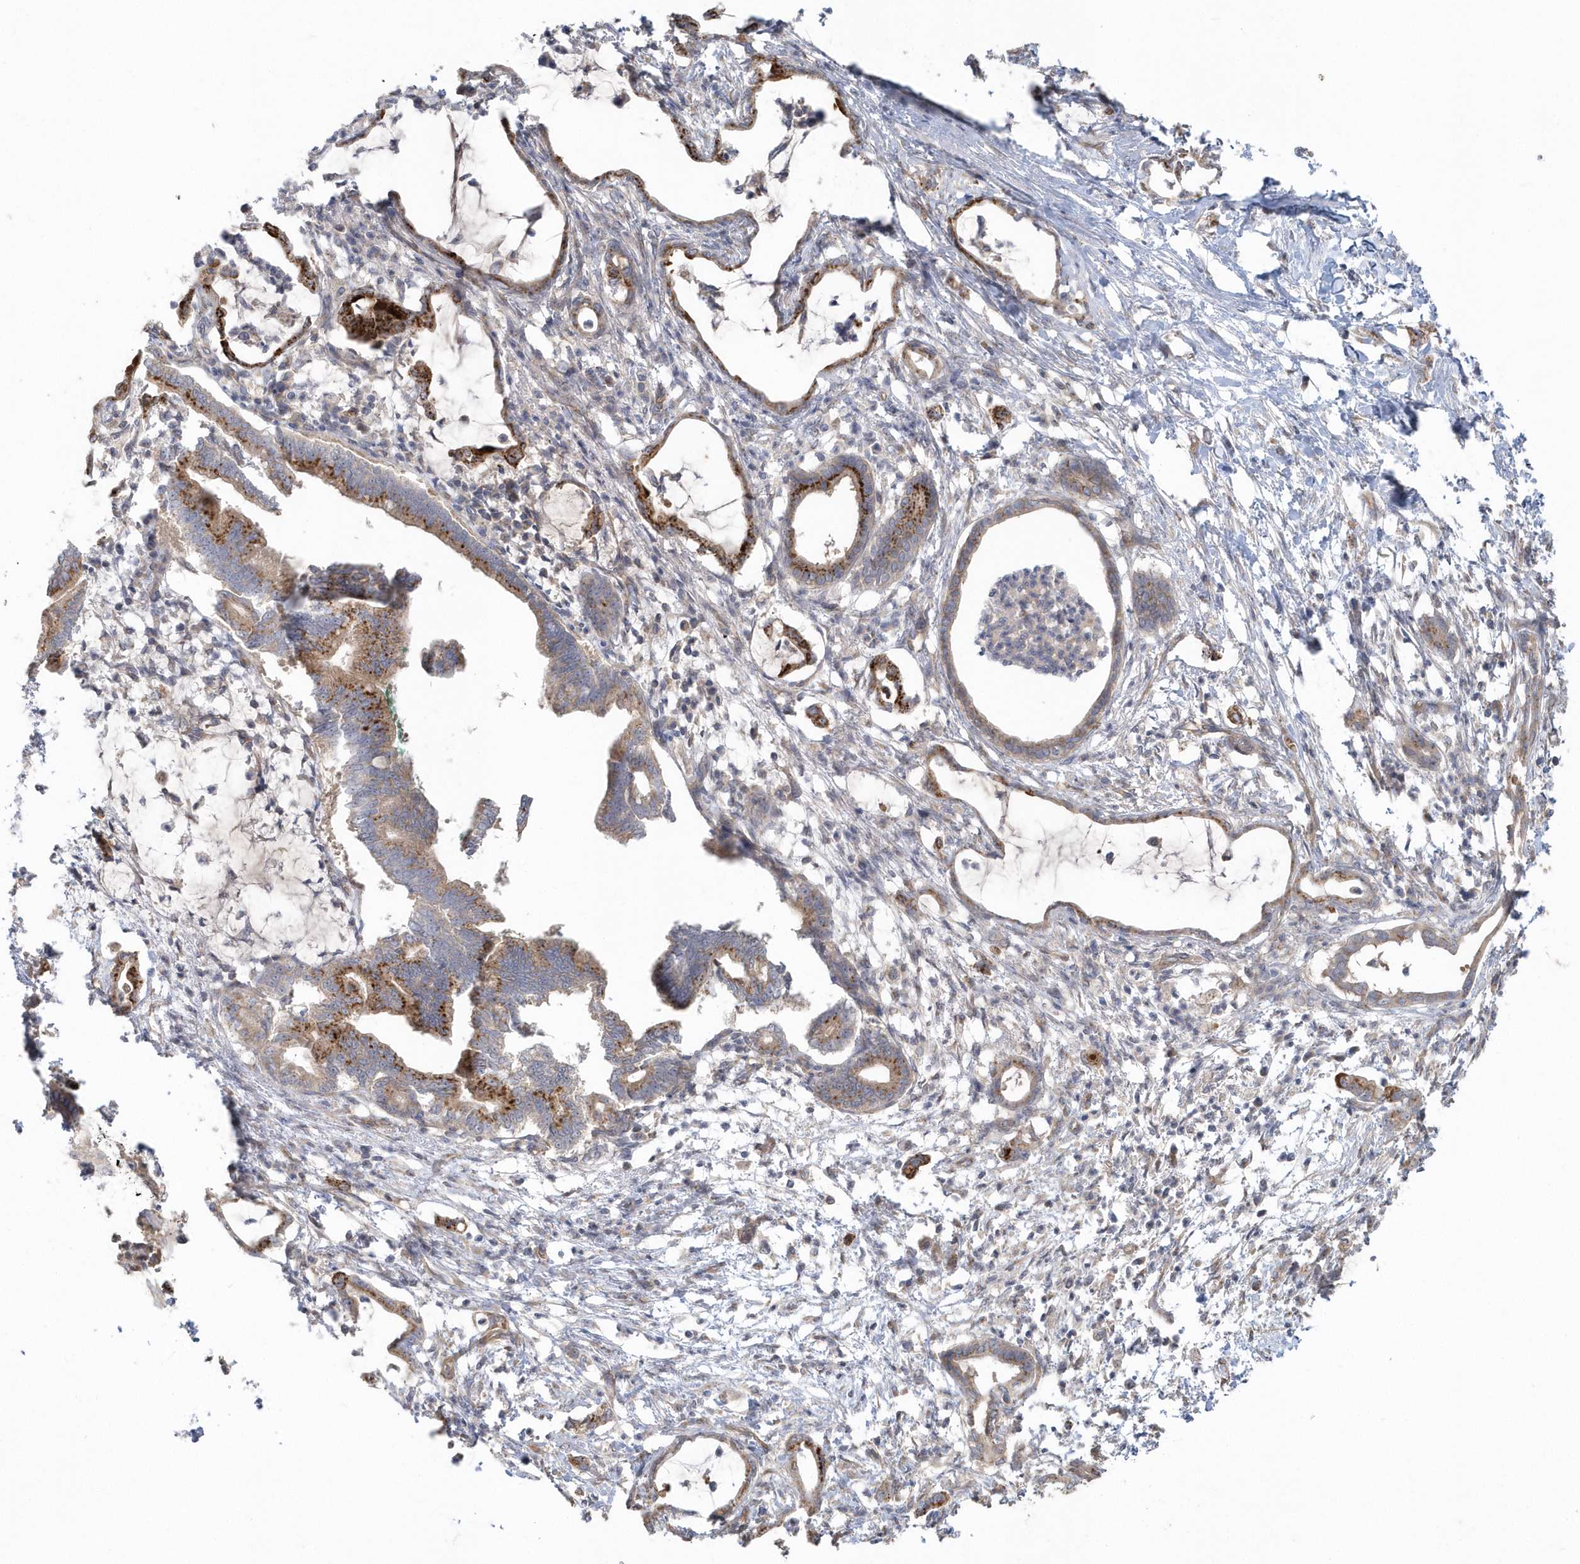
{"staining": {"intensity": "moderate", "quantity": "25%-75%", "location": "cytoplasmic/membranous"}, "tissue": "pancreatic cancer", "cell_type": "Tumor cells", "image_type": "cancer", "snomed": [{"axis": "morphology", "description": "Adenocarcinoma, NOS"}, {"axis": "topography", "description": "Pancreas"}], "caption": "Human pancreatic cancer stained for a protein (brown) displays moderate cytoplasmic/membranous positive staining in about 25%-75% of tumor cells.", "gene": "ACTR1A", "patient": {"sex": "female", "age": 55}}